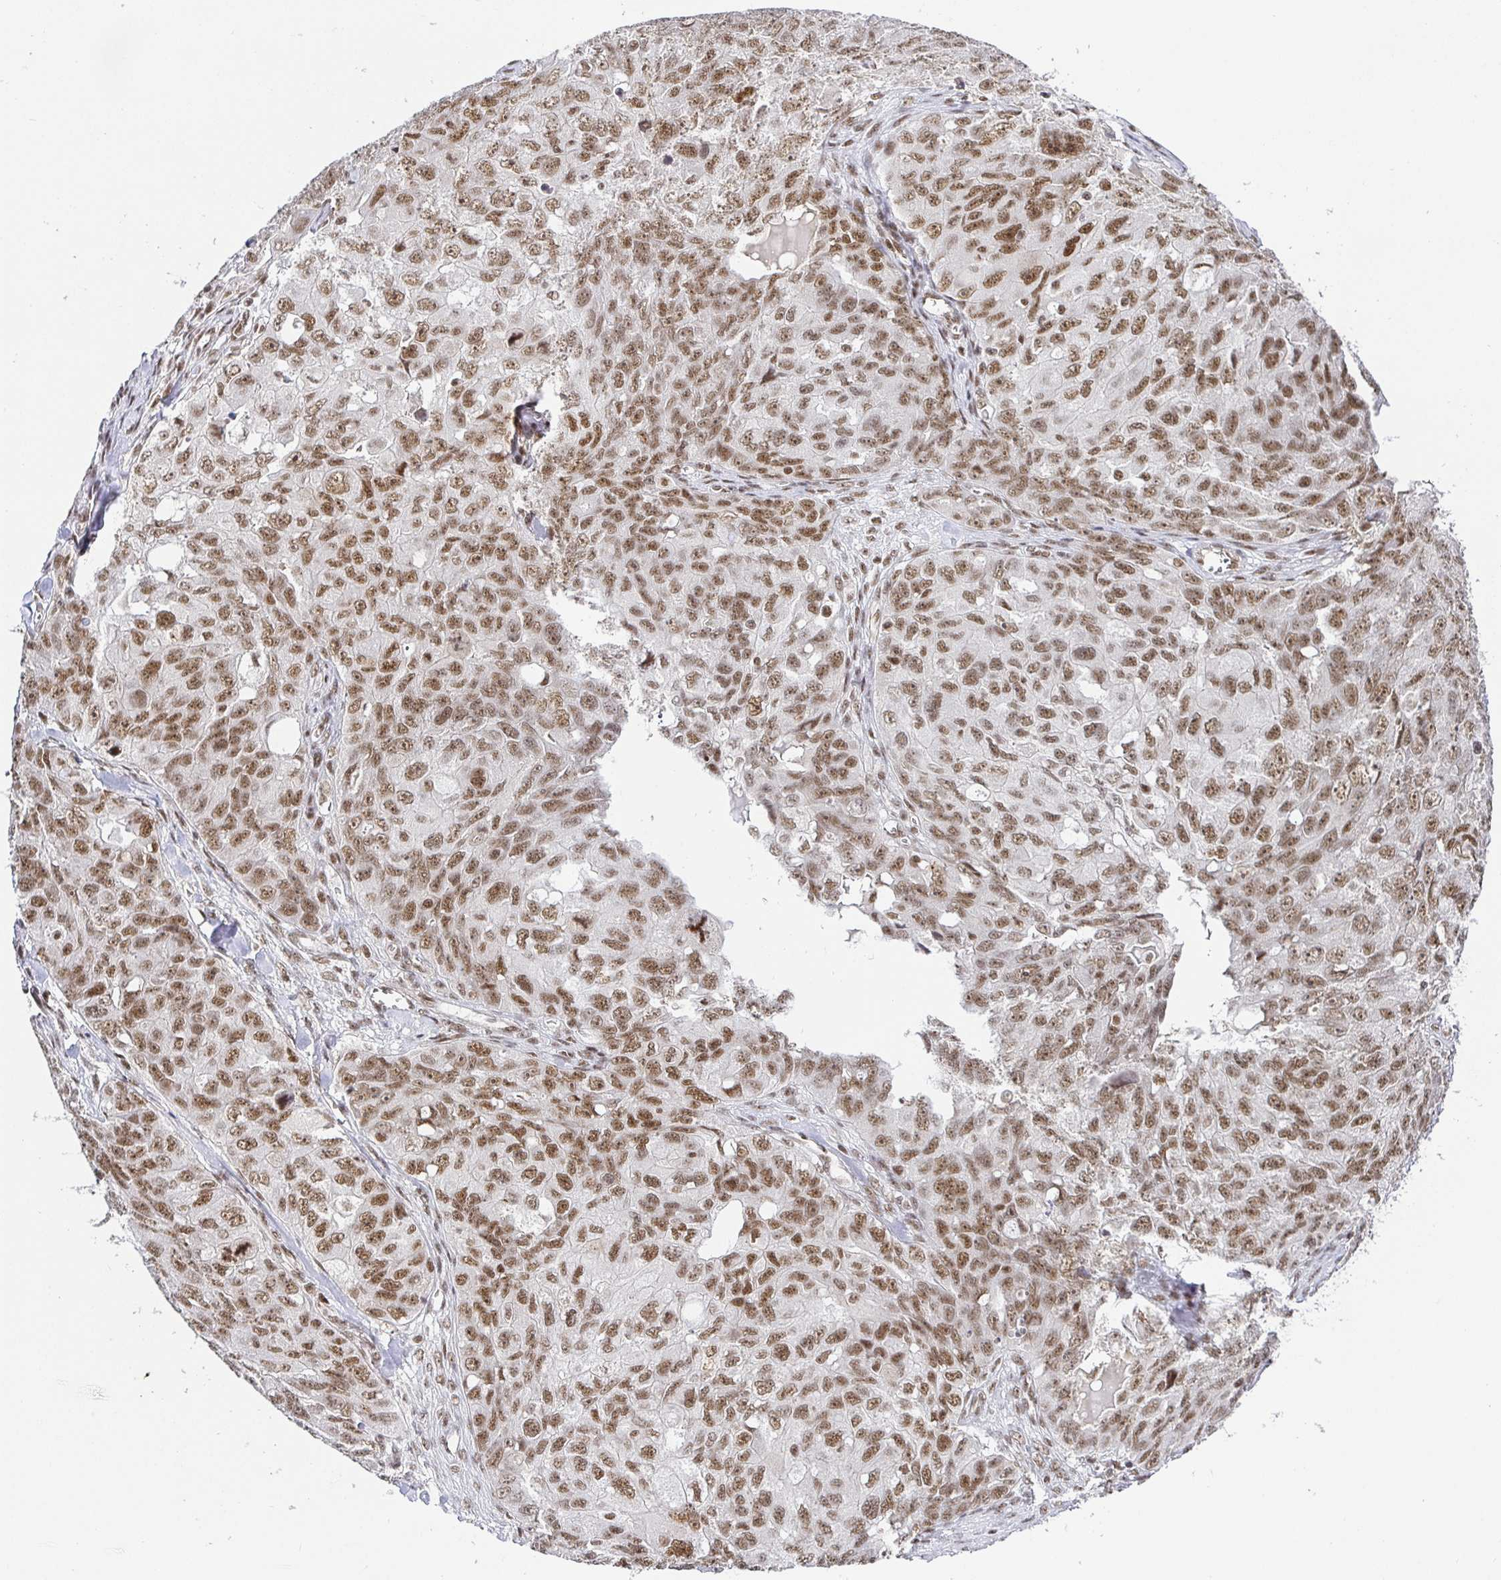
{"staining": {"intensity": "moderate", "quantity": ">75%", "location": "nuclear"}, "tissue": "ovarian cancer", "cell_type": "Tumor cells", "image_type": "cancer", "snomed": [{"axis": "morphology", "description": "Carcinoma, endometroid"}, {"axis": "topography", "description": "Ovary"}], "caption": "About >75% of tumor cells in ovarian endometroid carcinoma display moderate nuclear protein expression as visualized by brown immunohistochemical staining.", "gene": "USF1", "patient": {"sex": "female", "age": 70}}